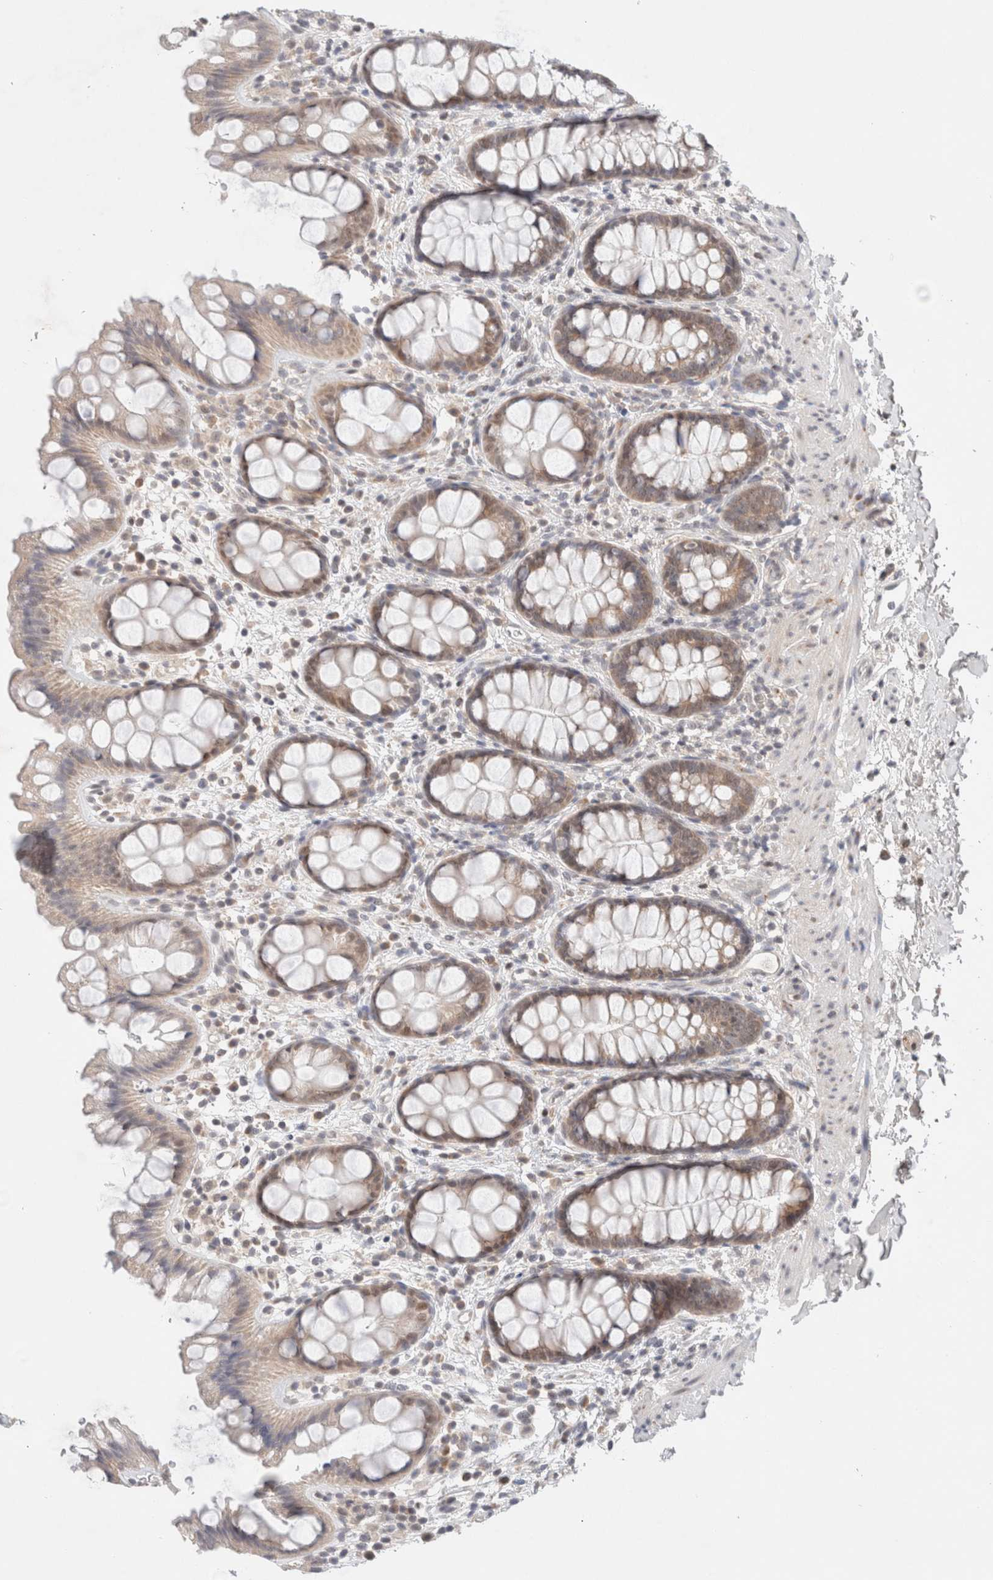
{"staining": {"intensity": "weak", "quantity": ">75%", "location": "cytoplasmic/membranous,nuclear"}, "tissue": "rectum", "cell_type": "Glandular cells", "image_type": "normal", "snomed": [{"axis": "morphology", "description": "Normal tissue, NOS"}, {"axis": "topography", "description": "Rectum"}], "caption": "A brown stain shows weak cytoplasmic/membranous,nuclear positivity of a protein in glandular cells of benign human rectum. (Stains: DAB (3,3'-diaminobenzidine) in brown, nuclei in blue, Microscopy: brightfield microscopy at high magnification).", "gene": "ERI3", "patient": {"sex": "female", "age": 65}}